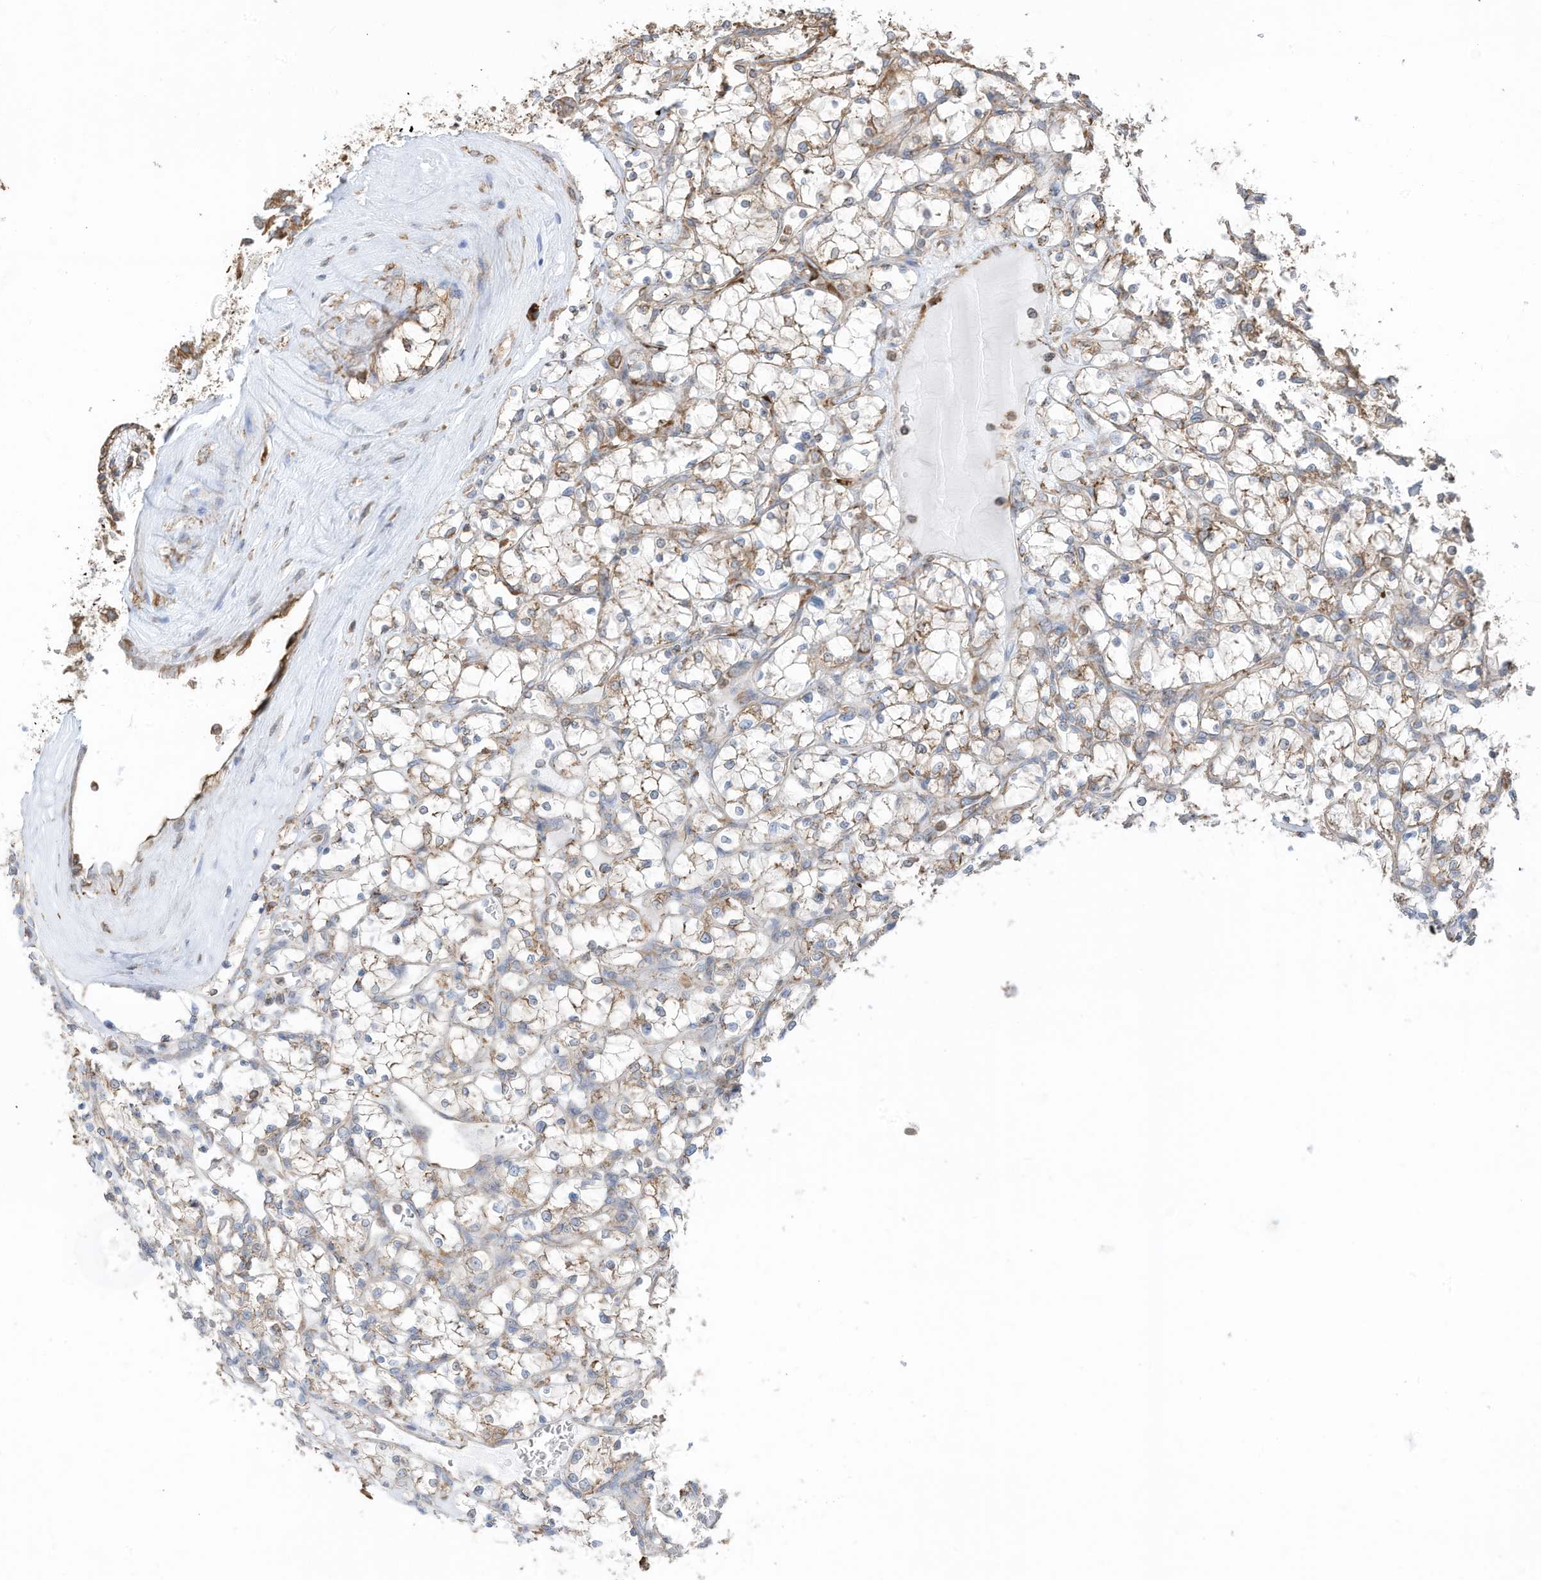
{"staining": {"intensity": "moderate", "quantity": "25%-75%", "location": "cytoplasmic/membranous"}, "tissue": "renal cancer", "cell_type": "Tumor cells", "image_type": "cancer", "snomed": [{"axis": "morphology", "description": "Adenocarcinoma, NOS"}, {"axis": "topography", "description": "Kidney"}], "caption": "IHC of renal adenocarcinoma displays medium levels of moderate cytoplasmic/membranous staining in approximately 25%-75% of tumor cells.", "gene": "ZNF354C", "patient": {"sex": "female", "age": 69}}